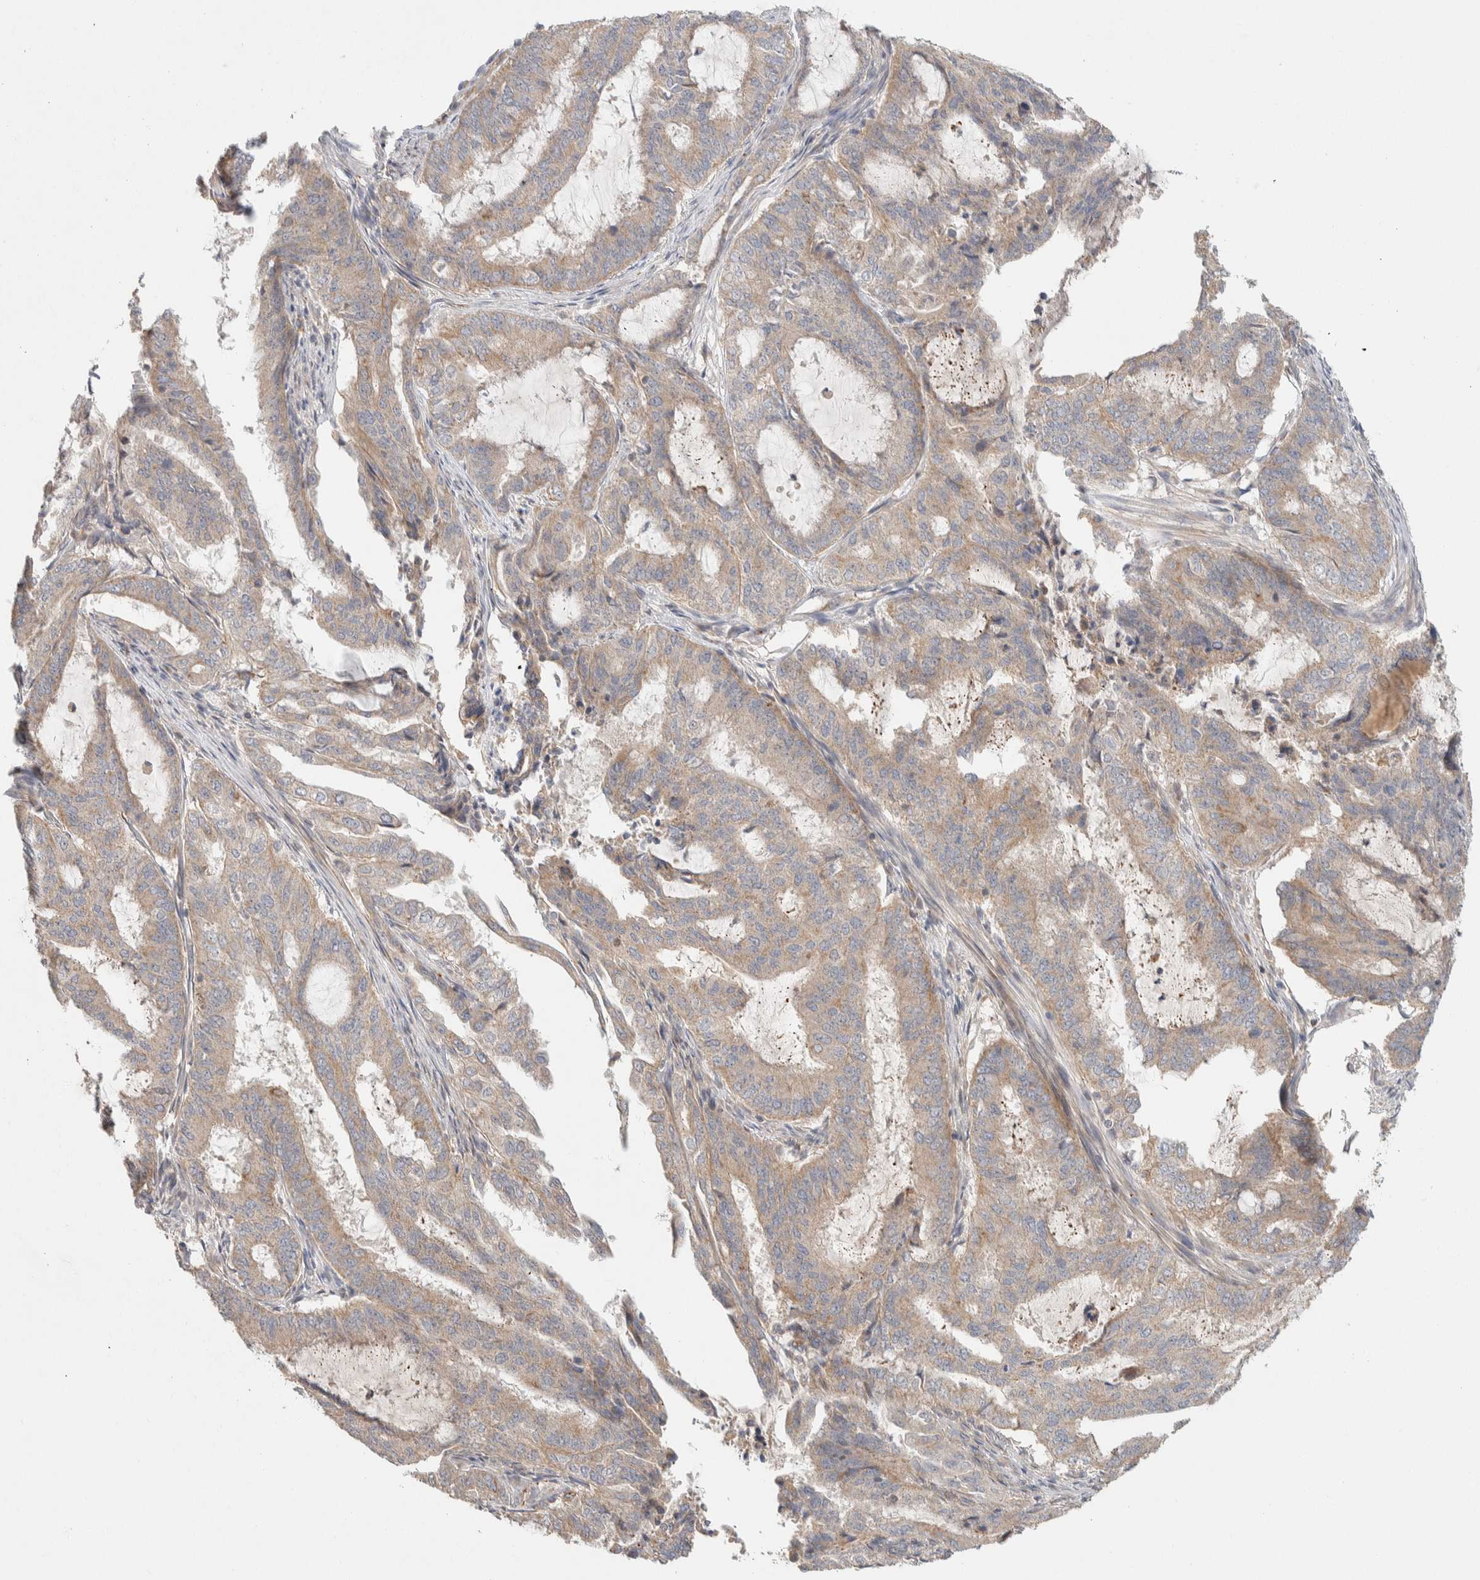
{"staining": {"intensity": "weak", "quantity": ">75%", "location": "cytoplasmic/membranous"}, "tissue": "endometrial cancer", "cell_type": "Tumor cells", "image_type": "cancer", "snomed": [{"axis": "morphology", "description": "Adenocarcinoma, NOS"}, {"axis": "topography", "description": "Endometrium"}], "caption": "Immunohistochemical staining of human endometrial adenocarcinoma displays low levels of weak cytoplasmic/membranous protein expression in approximately >75% of tumor cells.", "gene": "KIF9", "patient": {"sex": "female", "age": 51}}